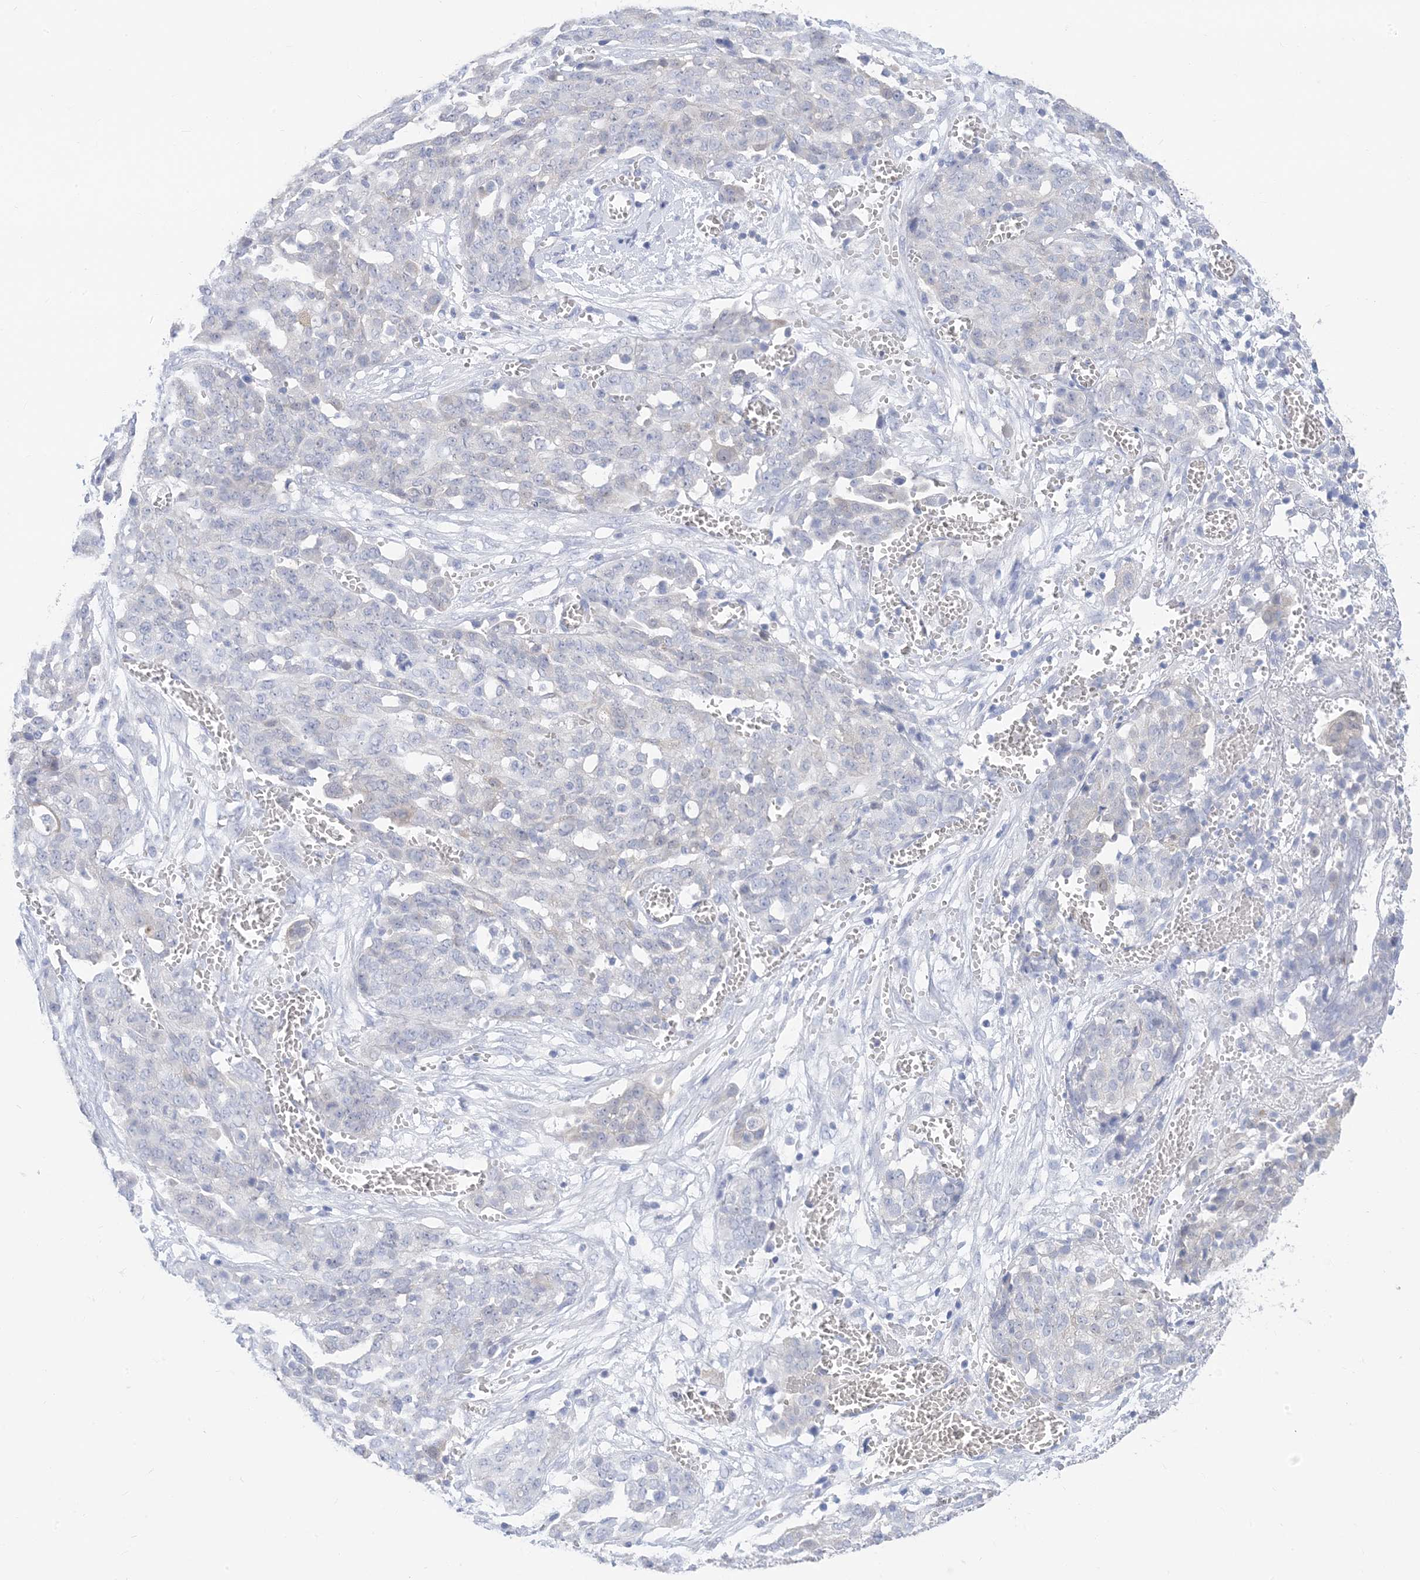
{"staining": {"intensity": "negative", "quantity": "none", "location": "none"}, "tissue": "ovarian cancer", "cell_type": "Tumor cells", "image_type": "cancer", "snomed": [{"axis": "morphology", "description": "Cystadenocarcinoma, serous, NOS"}, {"axis": "topography", "description": "Soft tissue"}, {"axis": "topography", "description": "Ovary"}], "caption": "Tumor cells are negative for brown protein staining in ovarian cancer.", "gene": "SH3YL1", "patient": {"sex": "female", "age": 57}}